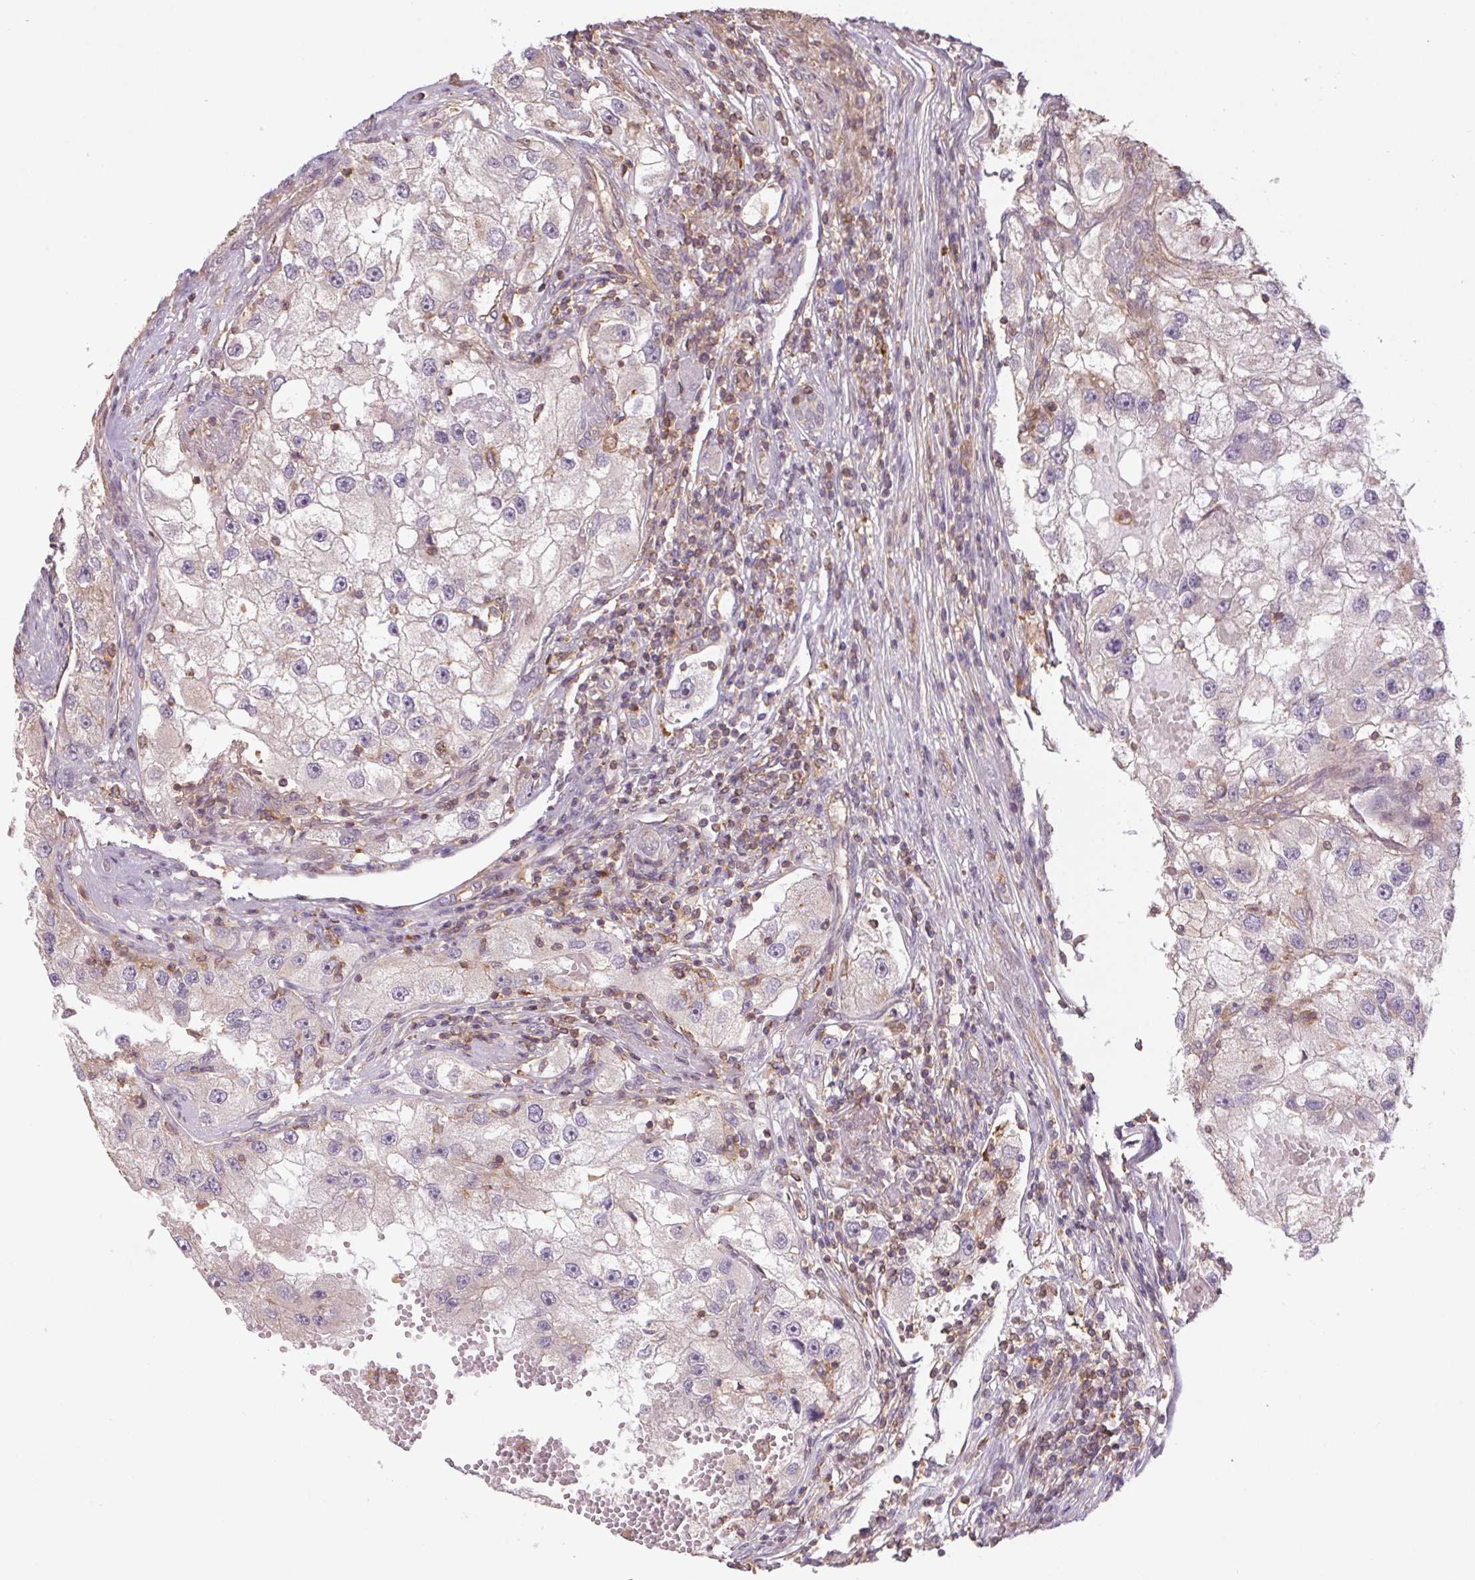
{"staining": {"intensity": "negative", "quantity": "none", "location": "none"}, "tissue": "renal cancer", "cell_type": "Tumor cells", "image_type": "cancer", "snomed": [{"axis": "morphology", "description": "Adenocarcinoma, NOS"}, {"axis": "topography", "description": "Kidney"}], "caption": "DAB immunohistochemical staining of adenocarcinoma (renal) shows no significant positivity in tumor cells. (DAB (3,3'-diaminobenzidine) immunohistochemistry (IHC), high magnification).", "gene": "TUBA3D", "patient": {"sex": "male", "age": 63}}